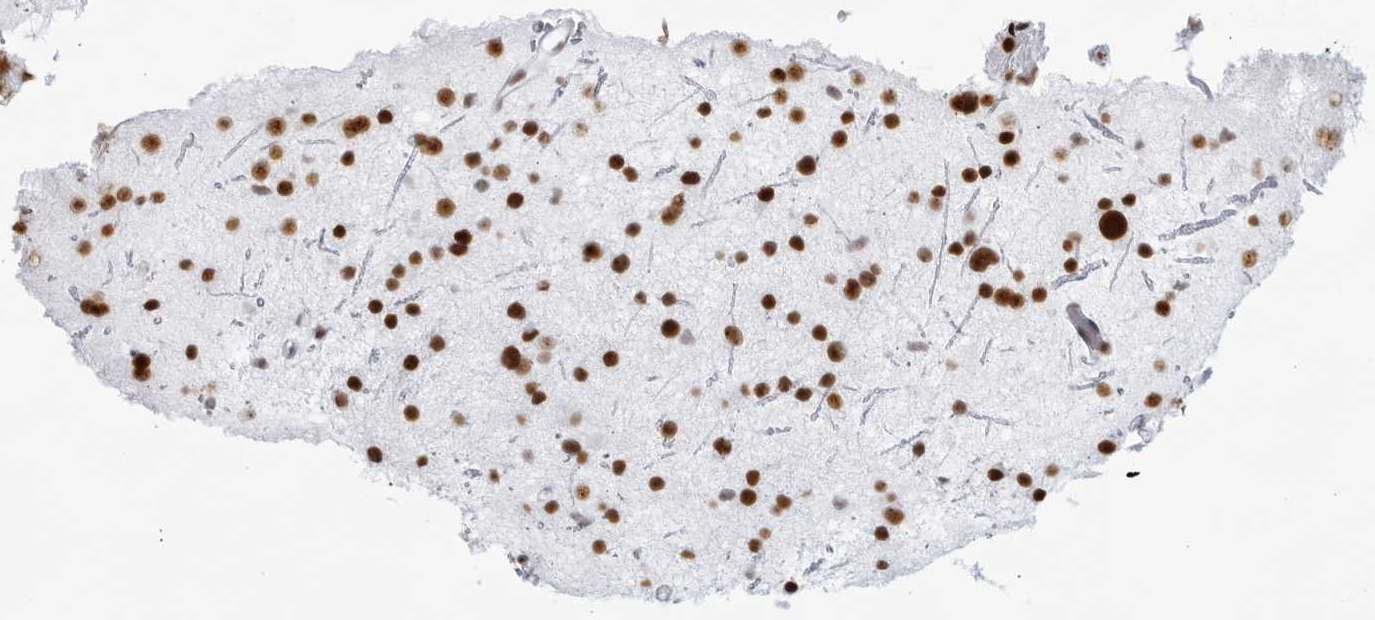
{"staining": {"intensity": "strong", "quantity": ">75%", "location": "nuclear"}, "tissue": "glioma", "cell_type": "Tumor cells", "image_type": "cancer", "snomed": [{"axis": "morphology", "description": "Glioma, malignant, Low grade"}, {"axis": "topography", "description": "Cerebral cortex"}], "caption": "Glioma was stained to show a protein in brown. There is high levels of strong nuclear staining in approximately >75% of tumor cells. The staining is performed using DAB brown chromogen to label protein expression. The nuclei are counter-stained blue using hematoxylin.", "gene": "HP1BP3", "patient": {"sex": "female", "age": 39}}